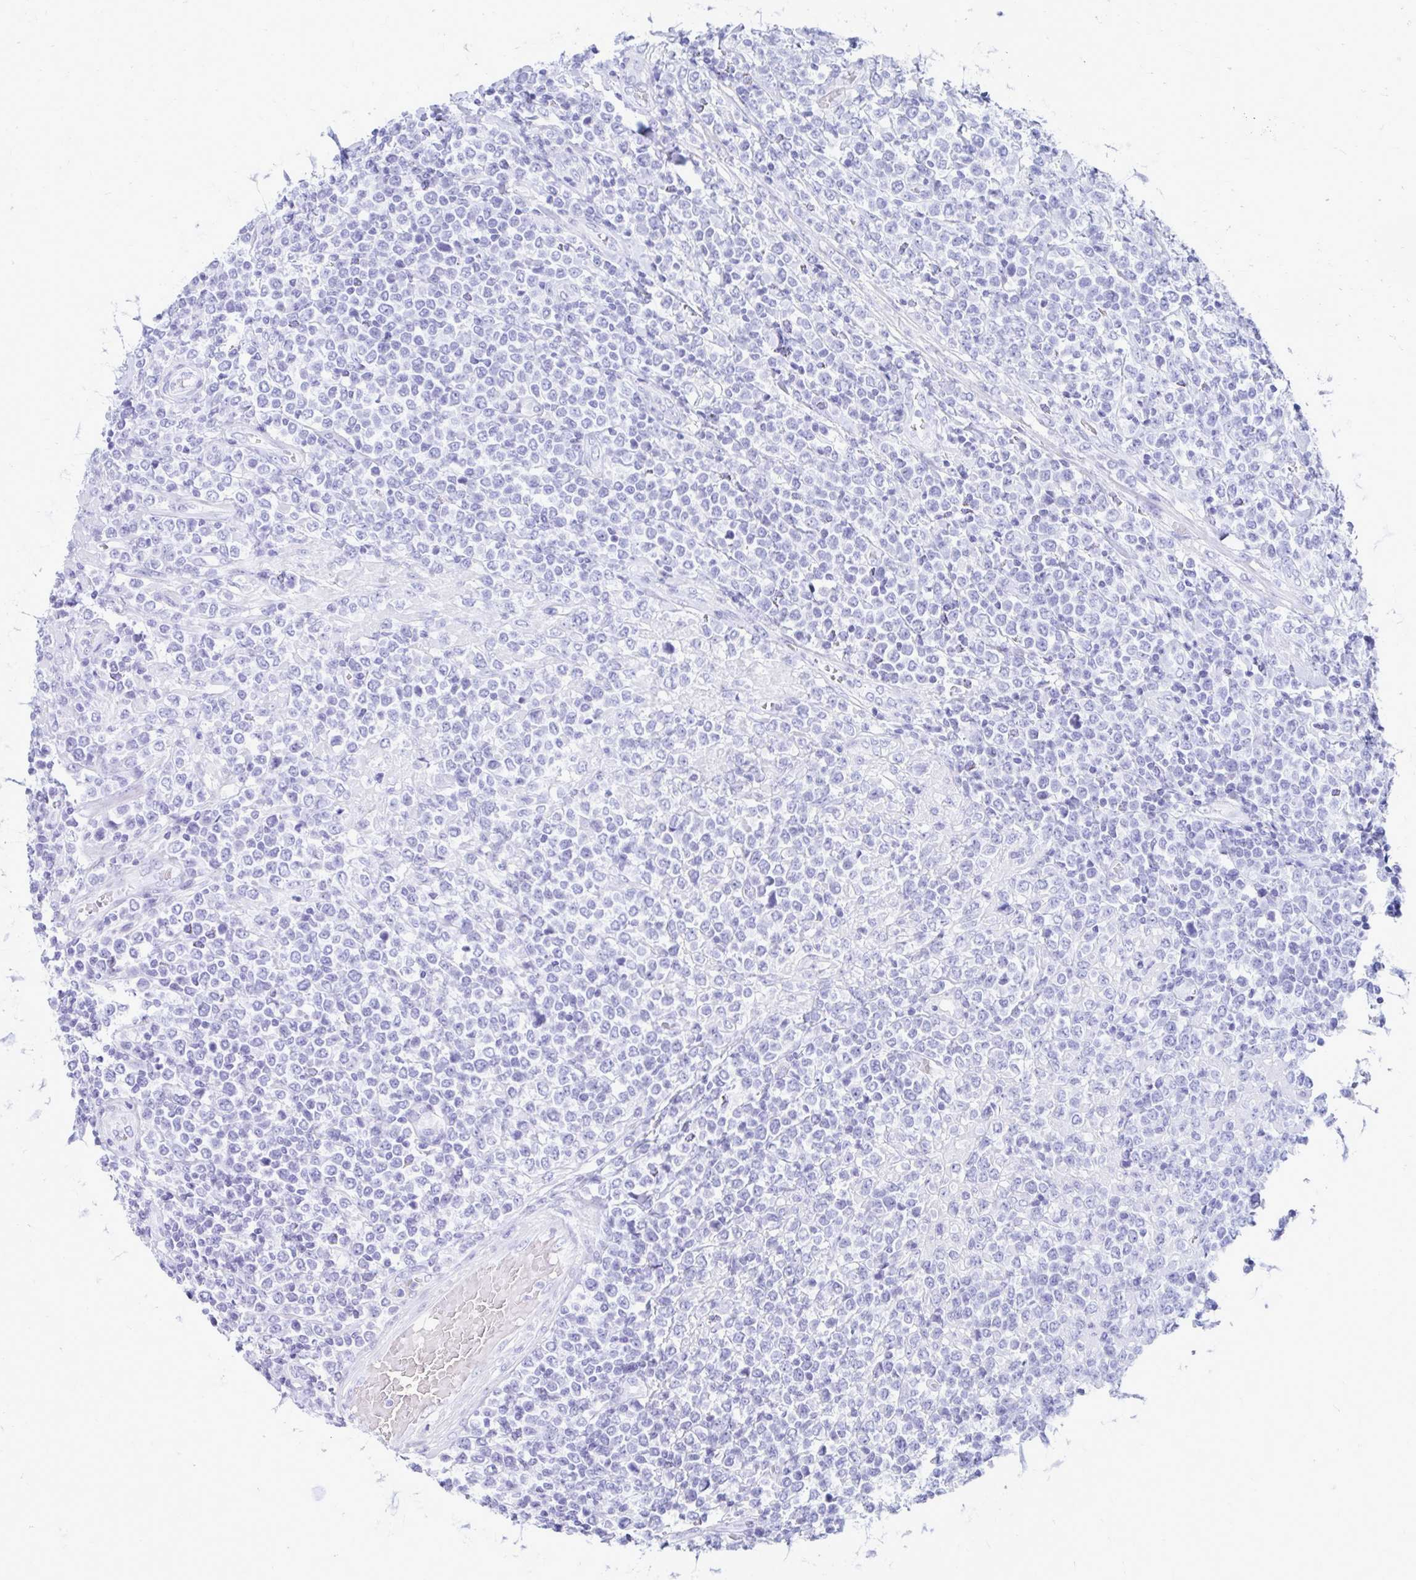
{"staining": {"intensity": "negative", "quantity": "none", "location": "none"}, "tissue": "lymphoma", "cell_type": "Tumor cells", "image_type": "cancer", "snomed": [{"axis": "morphology", "description": "Malignant lymphoma, non-Hodgkin's type, High grade"}, {"axis": "topography", "description": "Soft tissue"}], "caption": "Immunohistochemical staining of malignant lymphoma, non-Hodgkin's type (high-grade) shows no significant staining in tumor cells.", "gene": "OR10R2", "patient": {"sex": "female", "age": 56}}